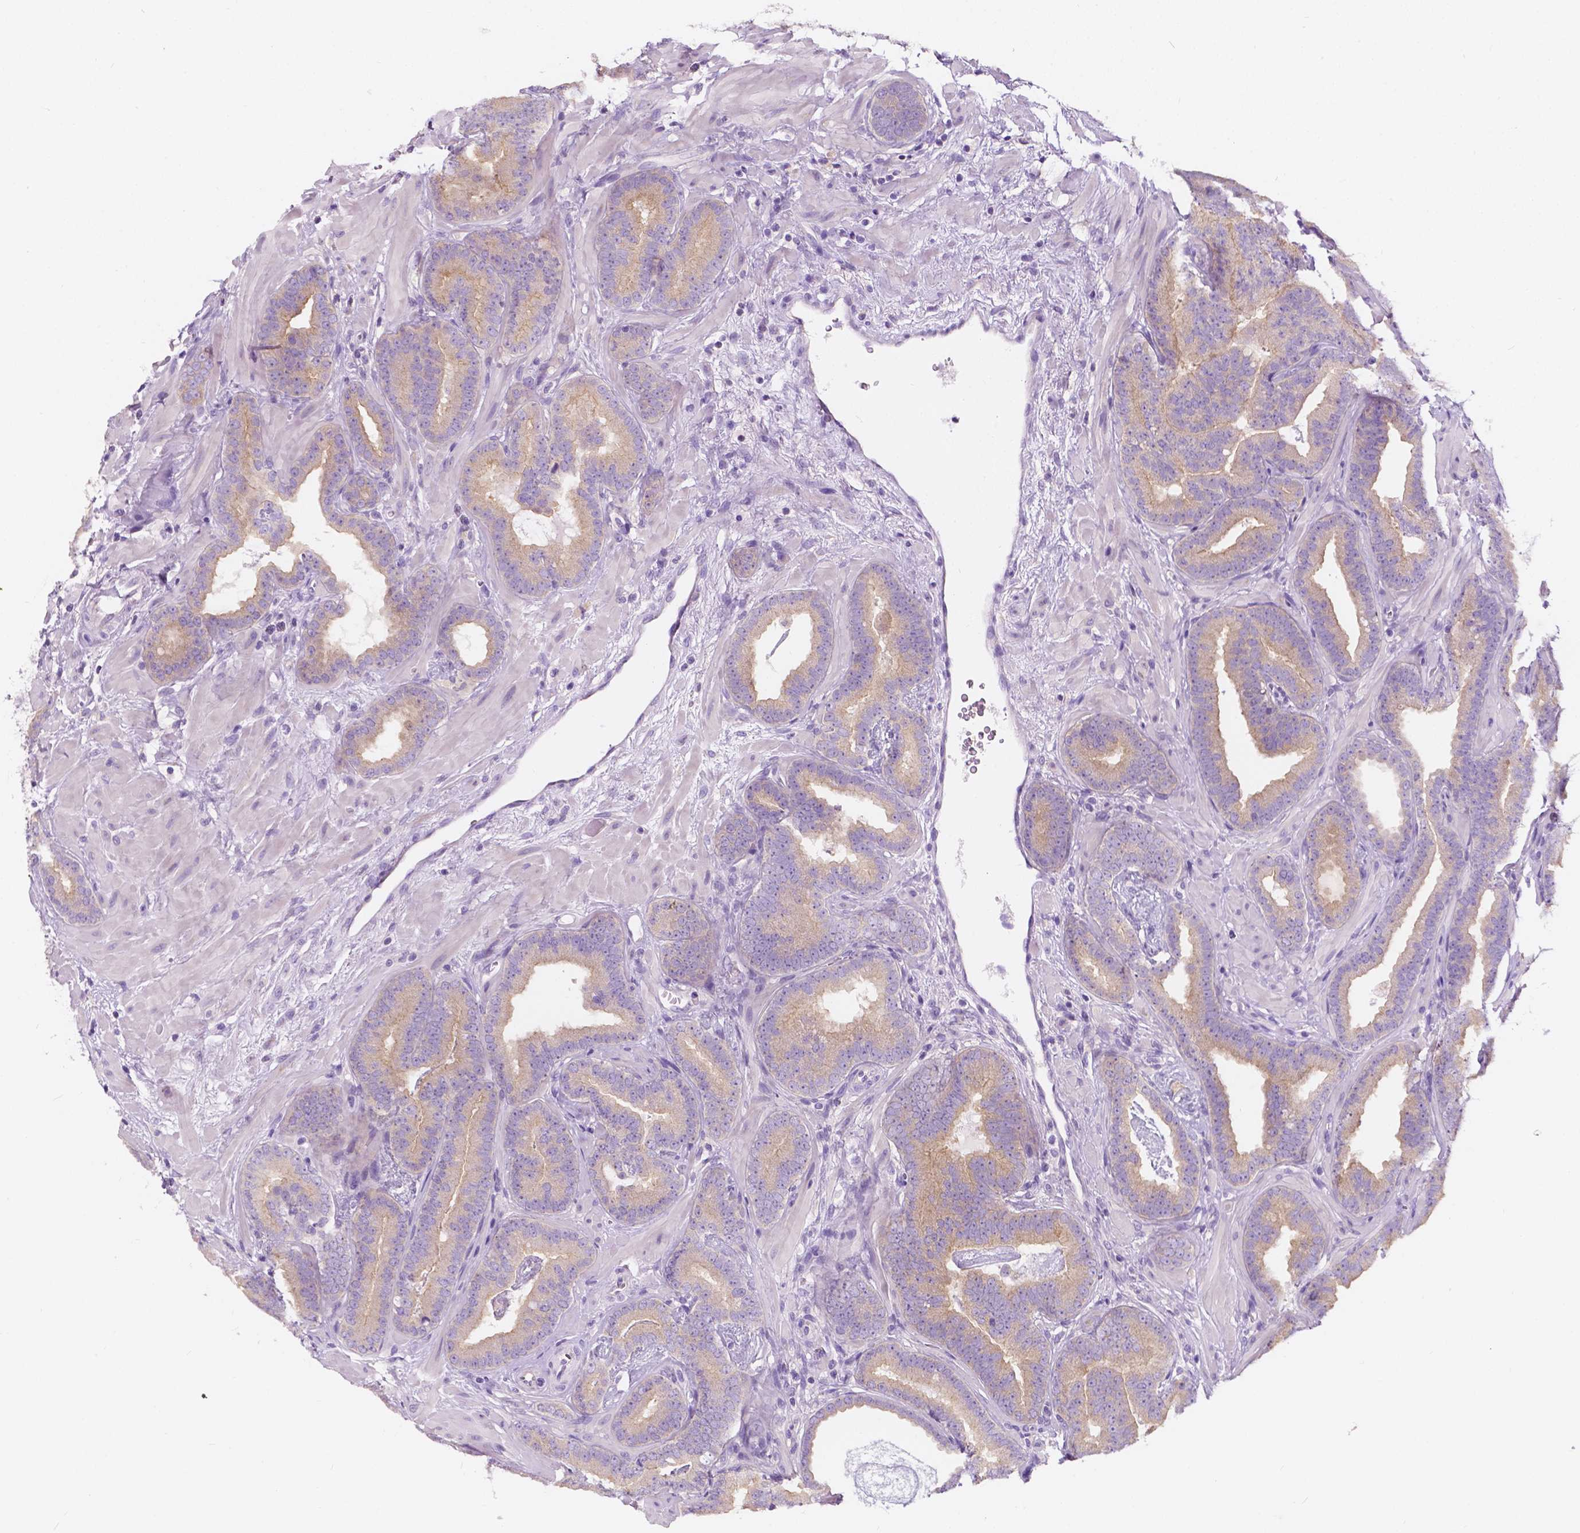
{"staining": {"intensity": "negative", "quantity": "none", "location": "none"}, "tissue": "prostate cancer", "cell_type": "Tumor cells", "image_type": "cancer", "snomed": [{"axis": "morphology", "description": "Adenocarcinoma, Low grade"}, {"axis": "topography", "description": "Prostate"}], "caption": "Immunohistochemical staining of human prostate cancer shows no significant expression in tumor cells.", "gene": "SIRT2", "patient": {"sex": "male", "age": 63}}